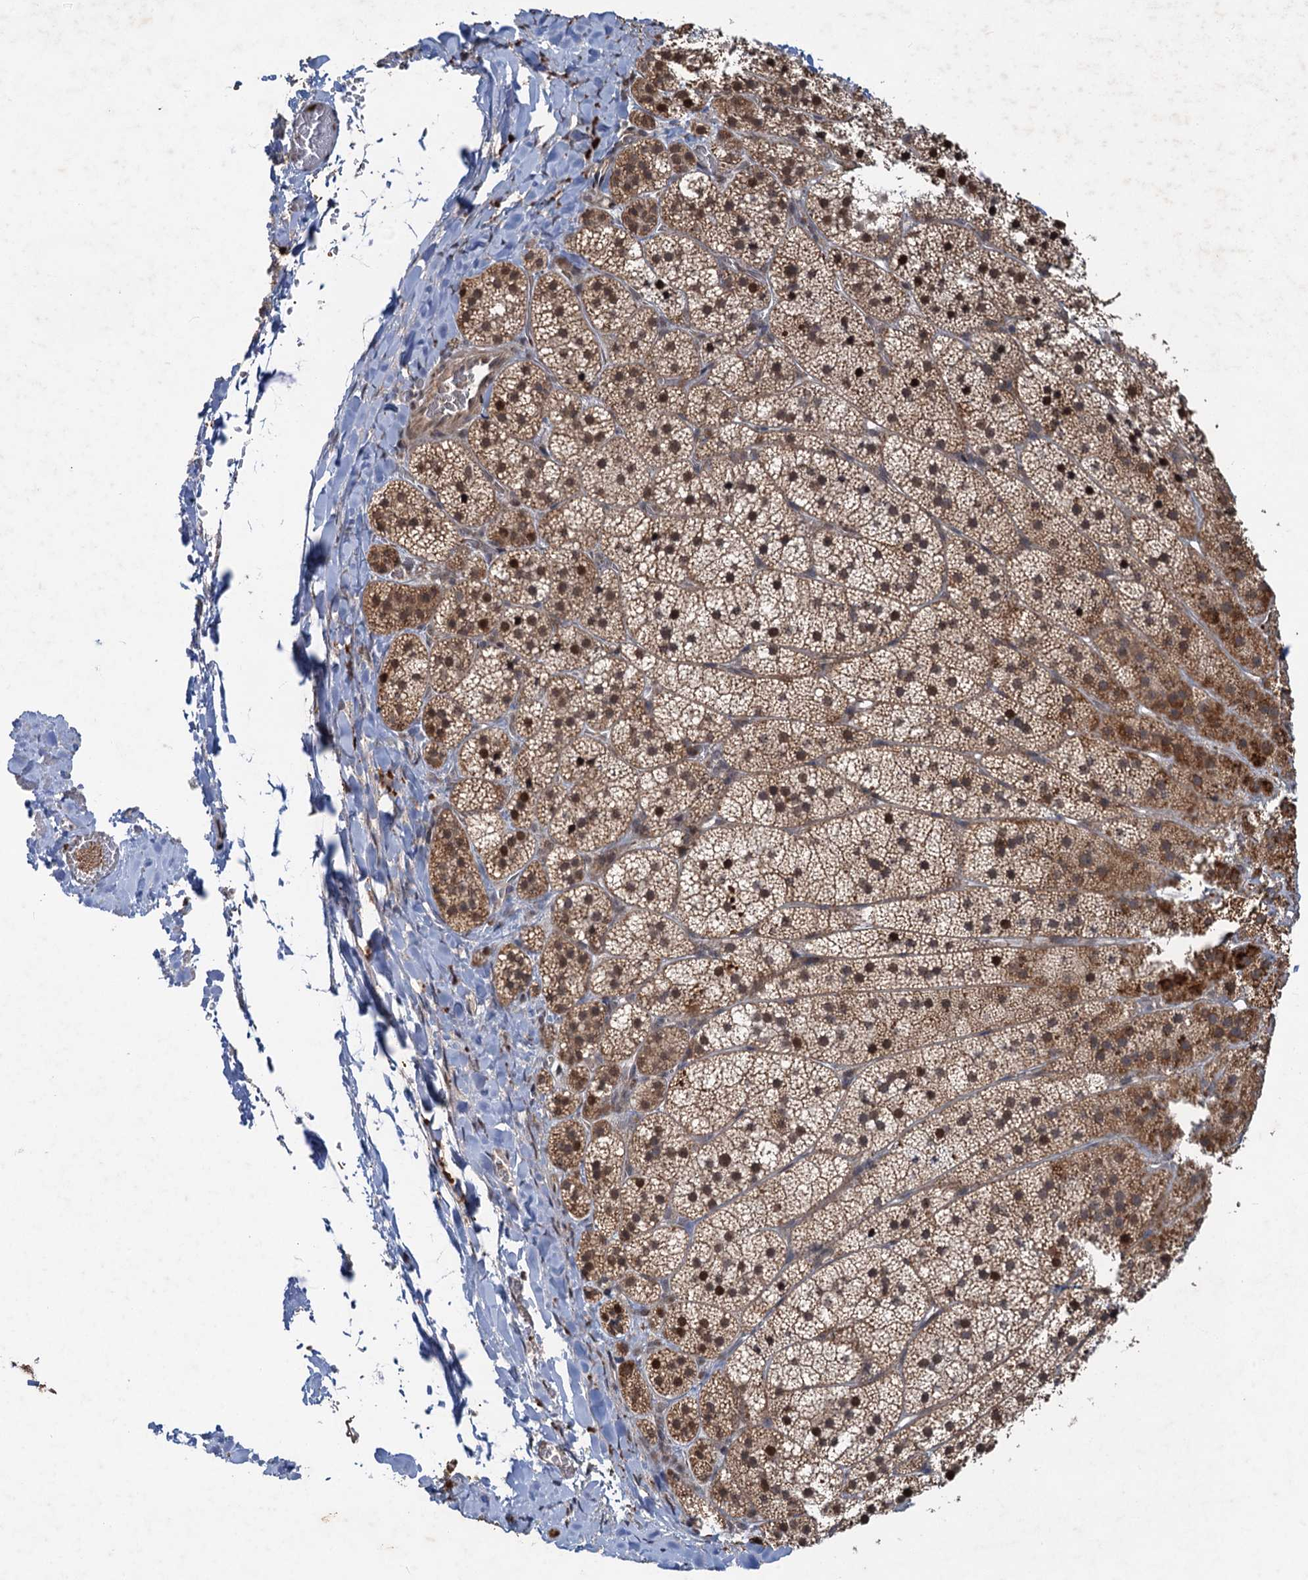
{"staining": {"intensity": "moderate", "quantity": ">75%", "location": "cytoplasmic/membranous,nuclear"}, "tissue": "adrenal gland", "cell_type": "Glandular cells", "image_type": "normal", "snomed": [{"axis": "morphology", "description": "Normal tissue, NOS"}, {"axis": "topography", "description": "Adrenal gland"}], "caption": "Moderate cytoplasmic/membranous,nuclear positivity for a protein is identified in approximately >75% of glandular cells of unremarkable adrenal gland using IHC.", "gene": "REP15", "patient": {"sex": "female", "age": 44}}